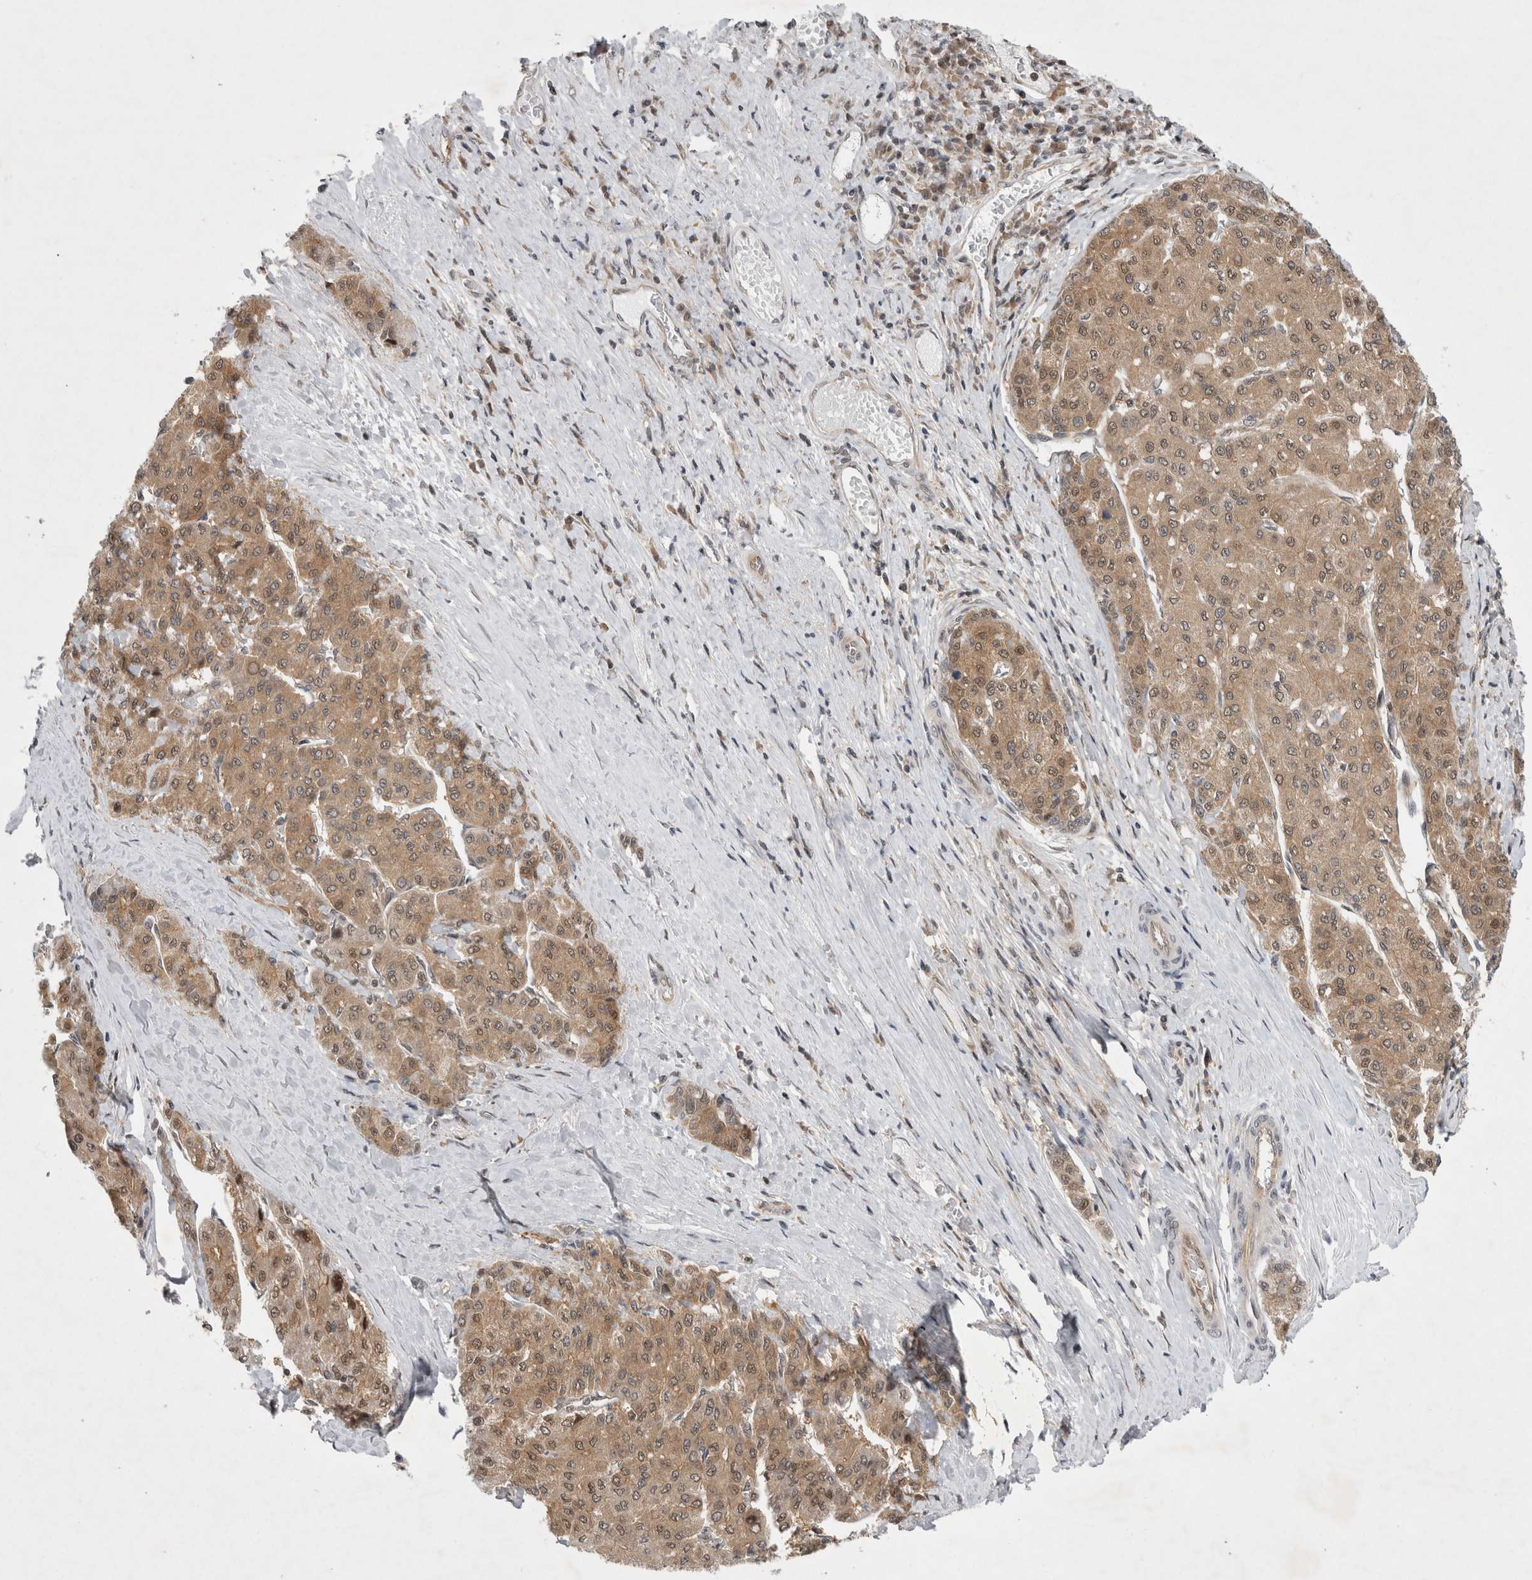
{"staining": {"intensity": "moderate", "quantity": ">75%", "location": "cytoplasmic/membranous,nuclear"}, "tissue": "liver cancer", "cell_type": "Tumor cells", "image_type": "cancer", "snomed": [{"axis": "morphology", "description": "Carcinoma, Hepatocellular, NOS"}, {"axis": "topography", "description": "Liver"}], "caption": "Immunohistochemical staining of liver cancer shows medium levels of moderate cytoplasmic/membranous and nuclear protein staining in approximately >75% of tumor cells. (DAB (3,3'-diaminobenzidine) = brown stain, brightfield microscopy at high magnification).", "gene": "PSMB2", "patient": {"sex": "male", "age": 65}}